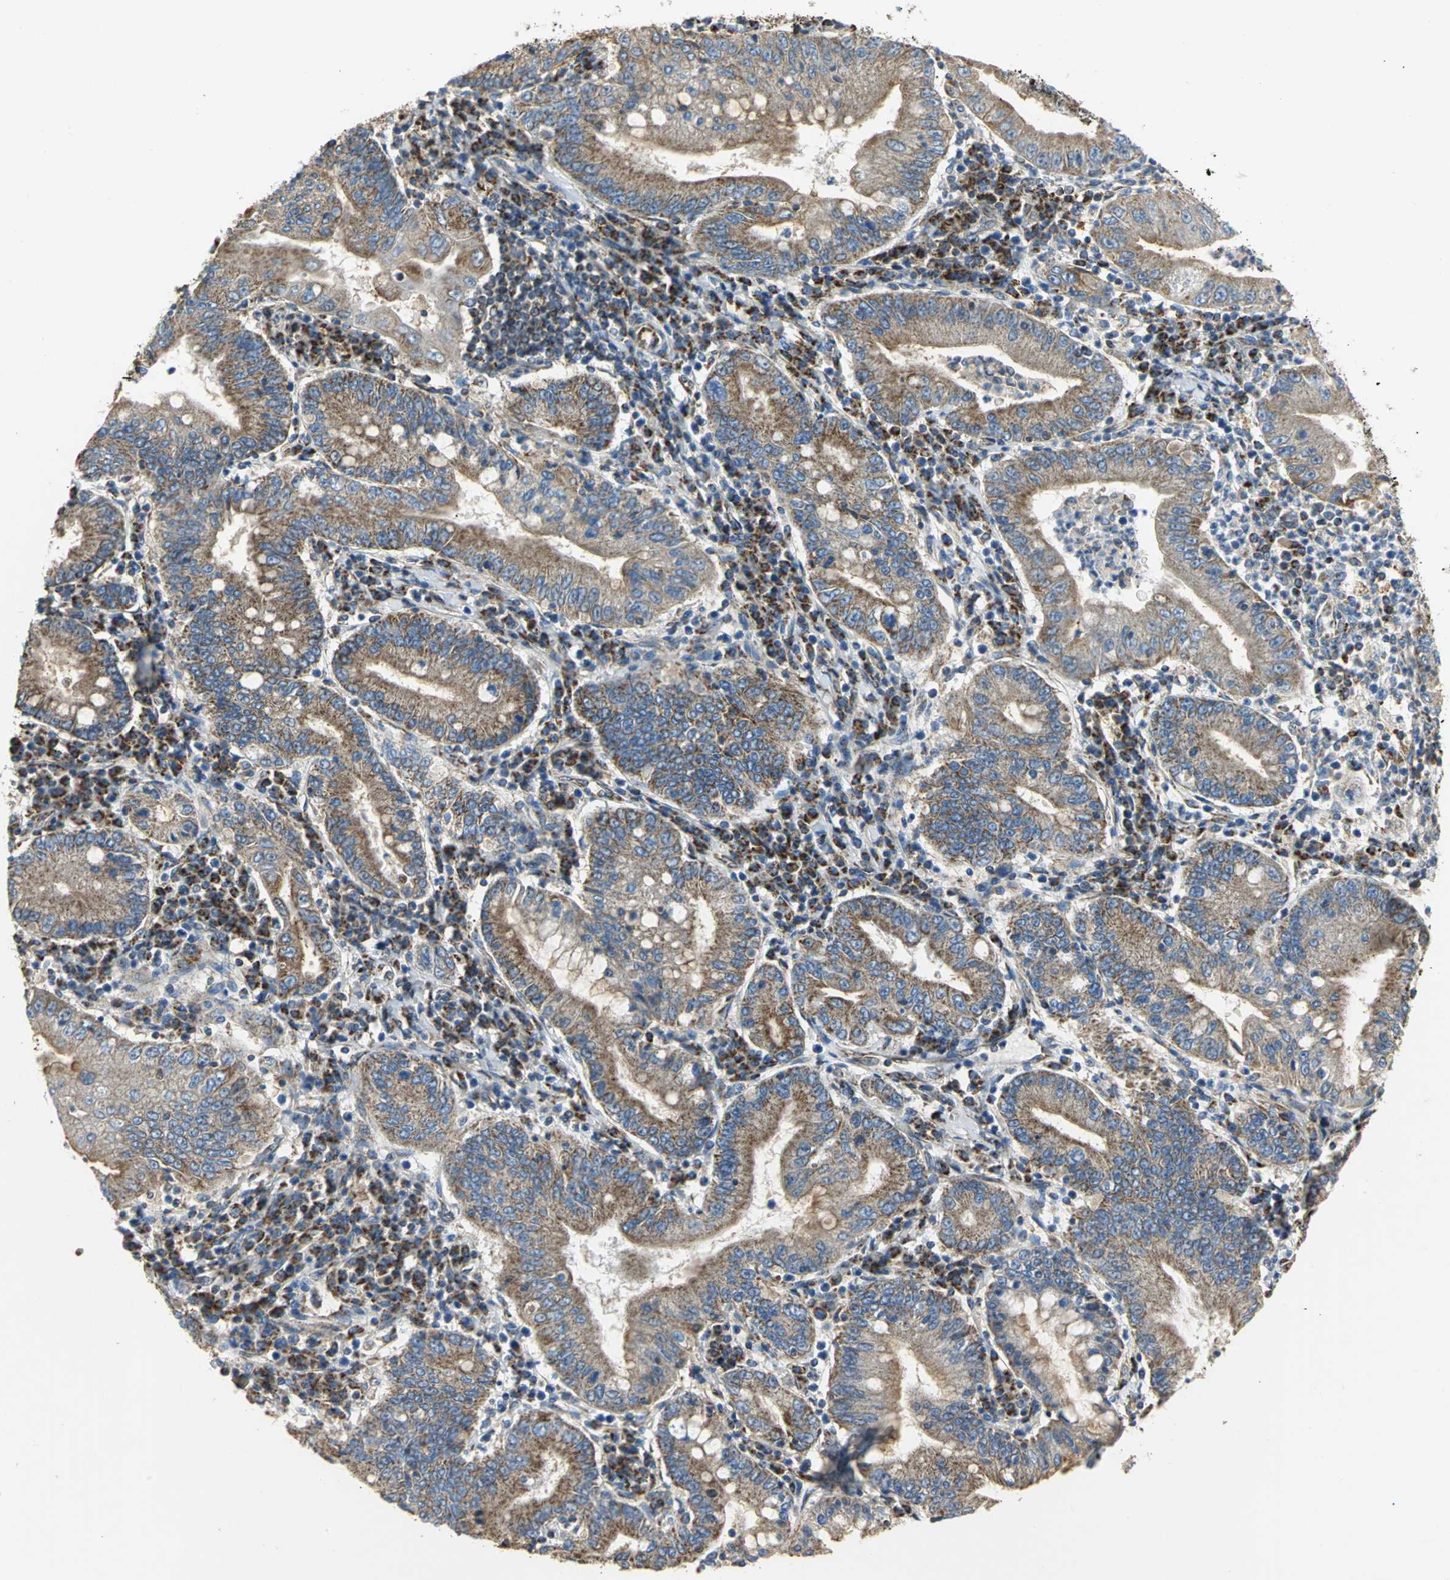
{"staining": {"intensity": "moderate", "quantity": ">75%", "location": "cytoplasmic/membranous"}, "tissue": "stomach cancer", "cell_type": "Tumor cells", "image_type": "cancer", "snomed": [{"axis": "morphology", "description": "Normal tissue, NOS"}, {"axis": "morphology", "description": "Adenocarcinoma, NOS"}, {"axis": "topography", "description": "Esophagus"}, {"axis": "topography", "description": "Stomach, upper"}, {"axis": "topography", "description": "Peripheral nerve tissue"}], "caption": "Immunohistochemical staining of human stomach cancer exhibits medium levels of moderate cytoplasmic/membranous positivity in about >75% of tumor cells.", "gene": "NDUFB5", "patient": {"sex": "male", "age": 62}}